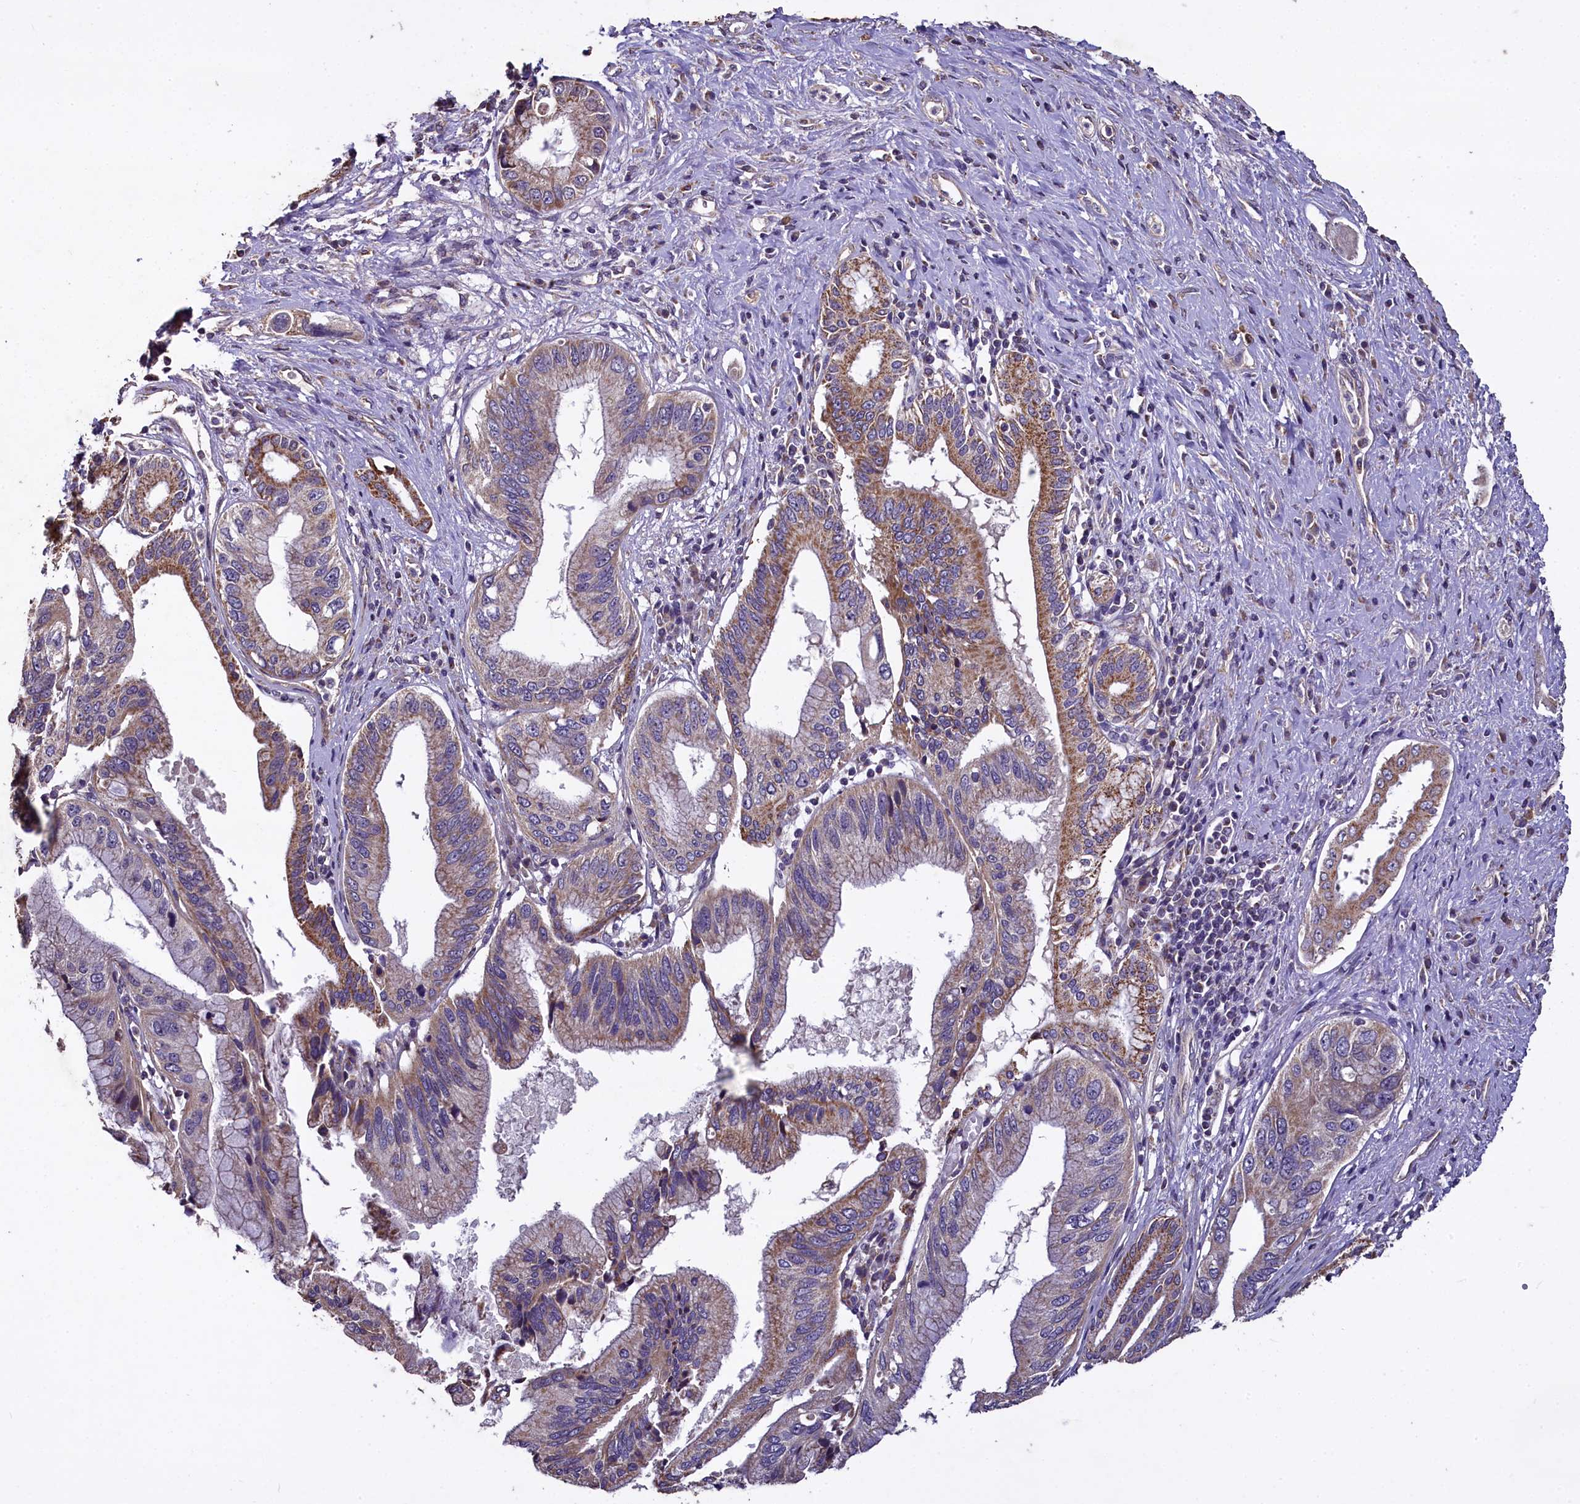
{"staining": {"intensity": "moderate", "quantity": ">75%", "location": "cytoplasmic/membranous"}, "tissue": "pancreatic cancer", "cell_type": "Tumor cells", "image_type": "cancer", "snomed": [{"axis": "morphology", "description": "Inflammation, NOS"}, {"axis": "morphology", "description": "Adenocarcinoma, NOS"}, {"axis": "topography", "description": "Pancreas"}], "caption": "High-magnification brightfield microscopy of adenocarcinoma (pancreatic) stained with DAB (3,3'-diaminobenzidine) (brown) and counterstained with hematoxylin (blue). tumor cells exhibit moderate cytoplasmic/membranous expression is present in about>75% of cells.", "gene": "COQ9", "patient": {"sex": "female", "age": 56}}